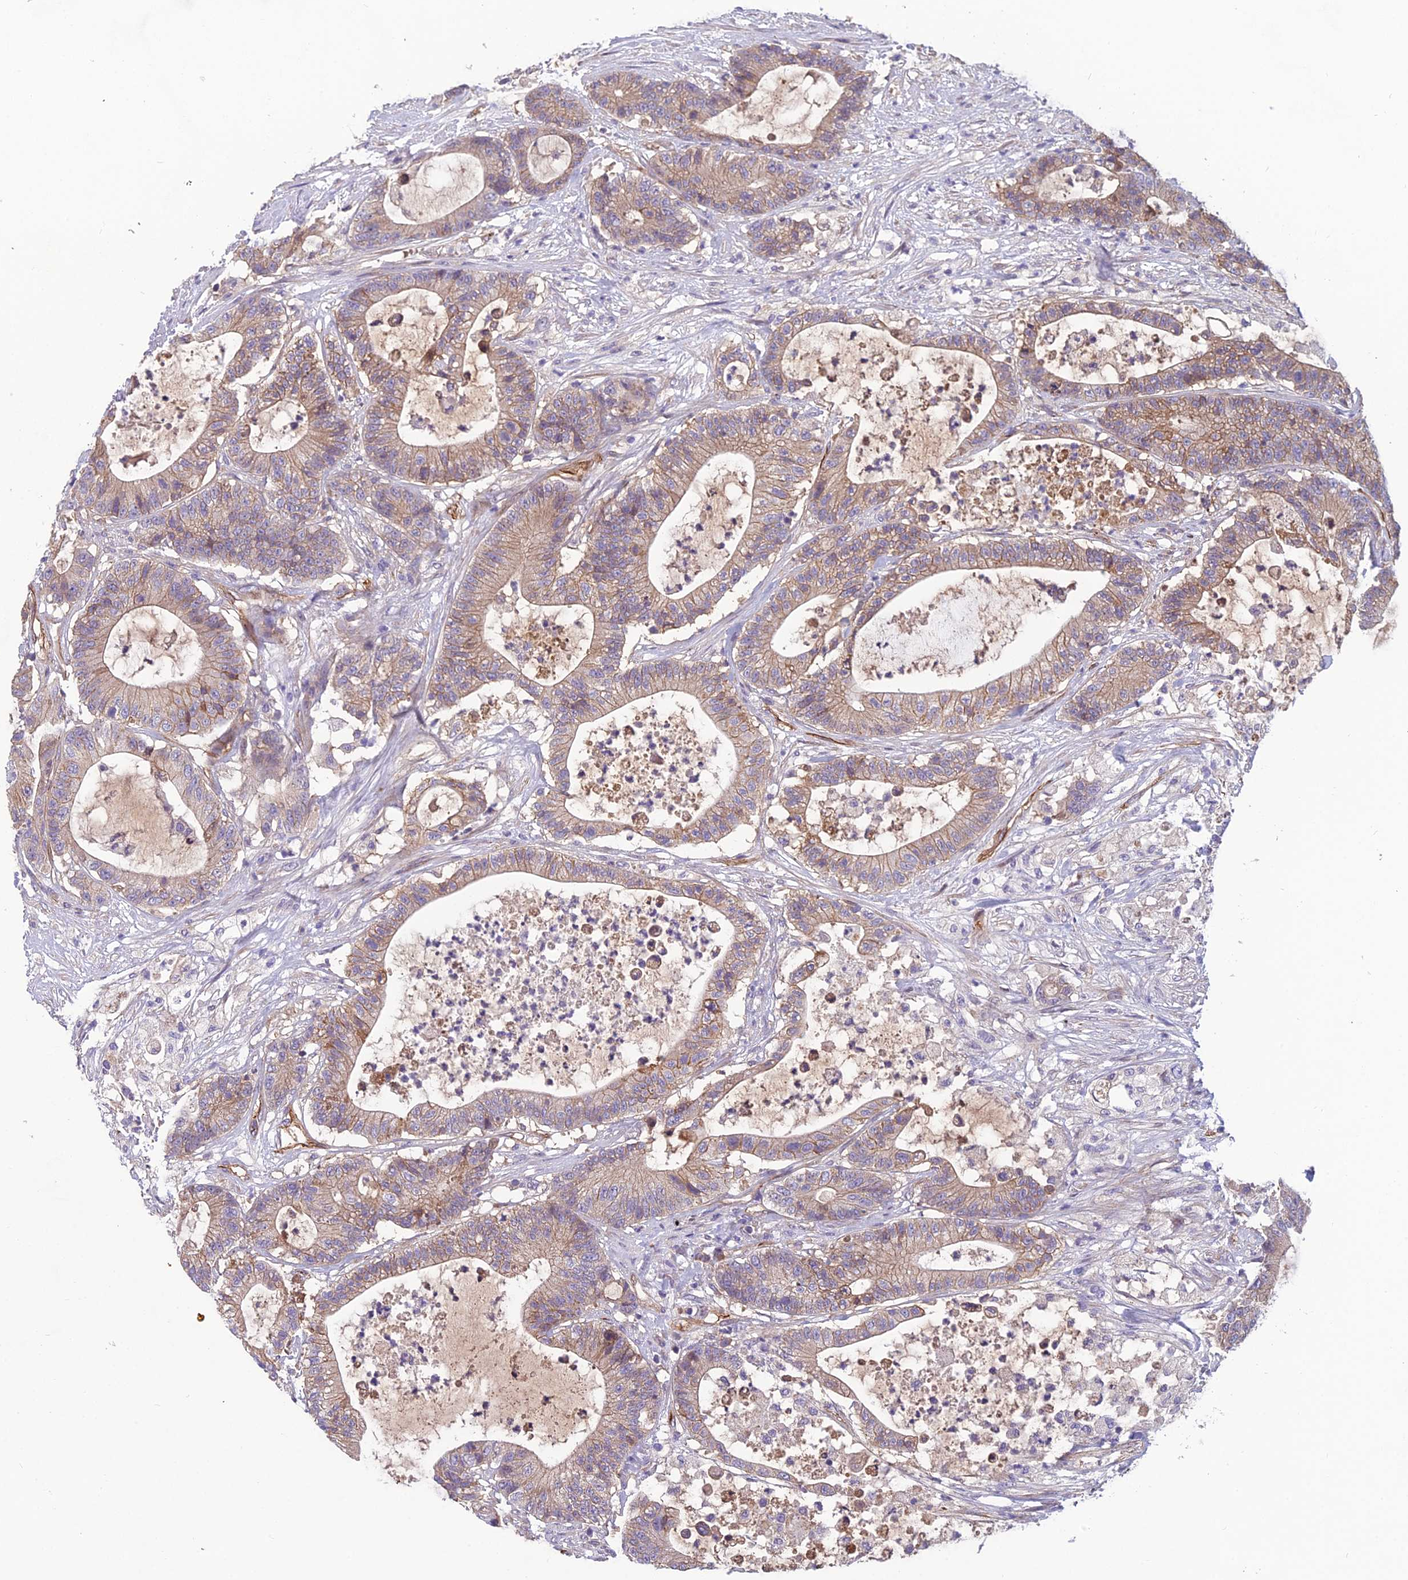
{"staining": {"intensity": "weak", "quantity": "25%-75%", "location": "cytoplasmic/membranous"}, "tissue": "colorectal cancer", "cell_type": "Tumor cells", "image_type": "cancer", "snomed": [{"axis": "morphology", "description": "Adenocarcinoma, NOS"}, {"axis": "topography", "description": "Colon"}], "caption": "DAB immunohistochemical staining of human colorectal cancer (adenocarcinoma) reveals weak cytoplasmic/membranous protein positivity in approximately 25%-75% of tumor cells. Ihc stains the protein in brown and the nuclei are stained blue.", "gene": "TSPAN15", "patient": {"sex": "female", "age": 84}}